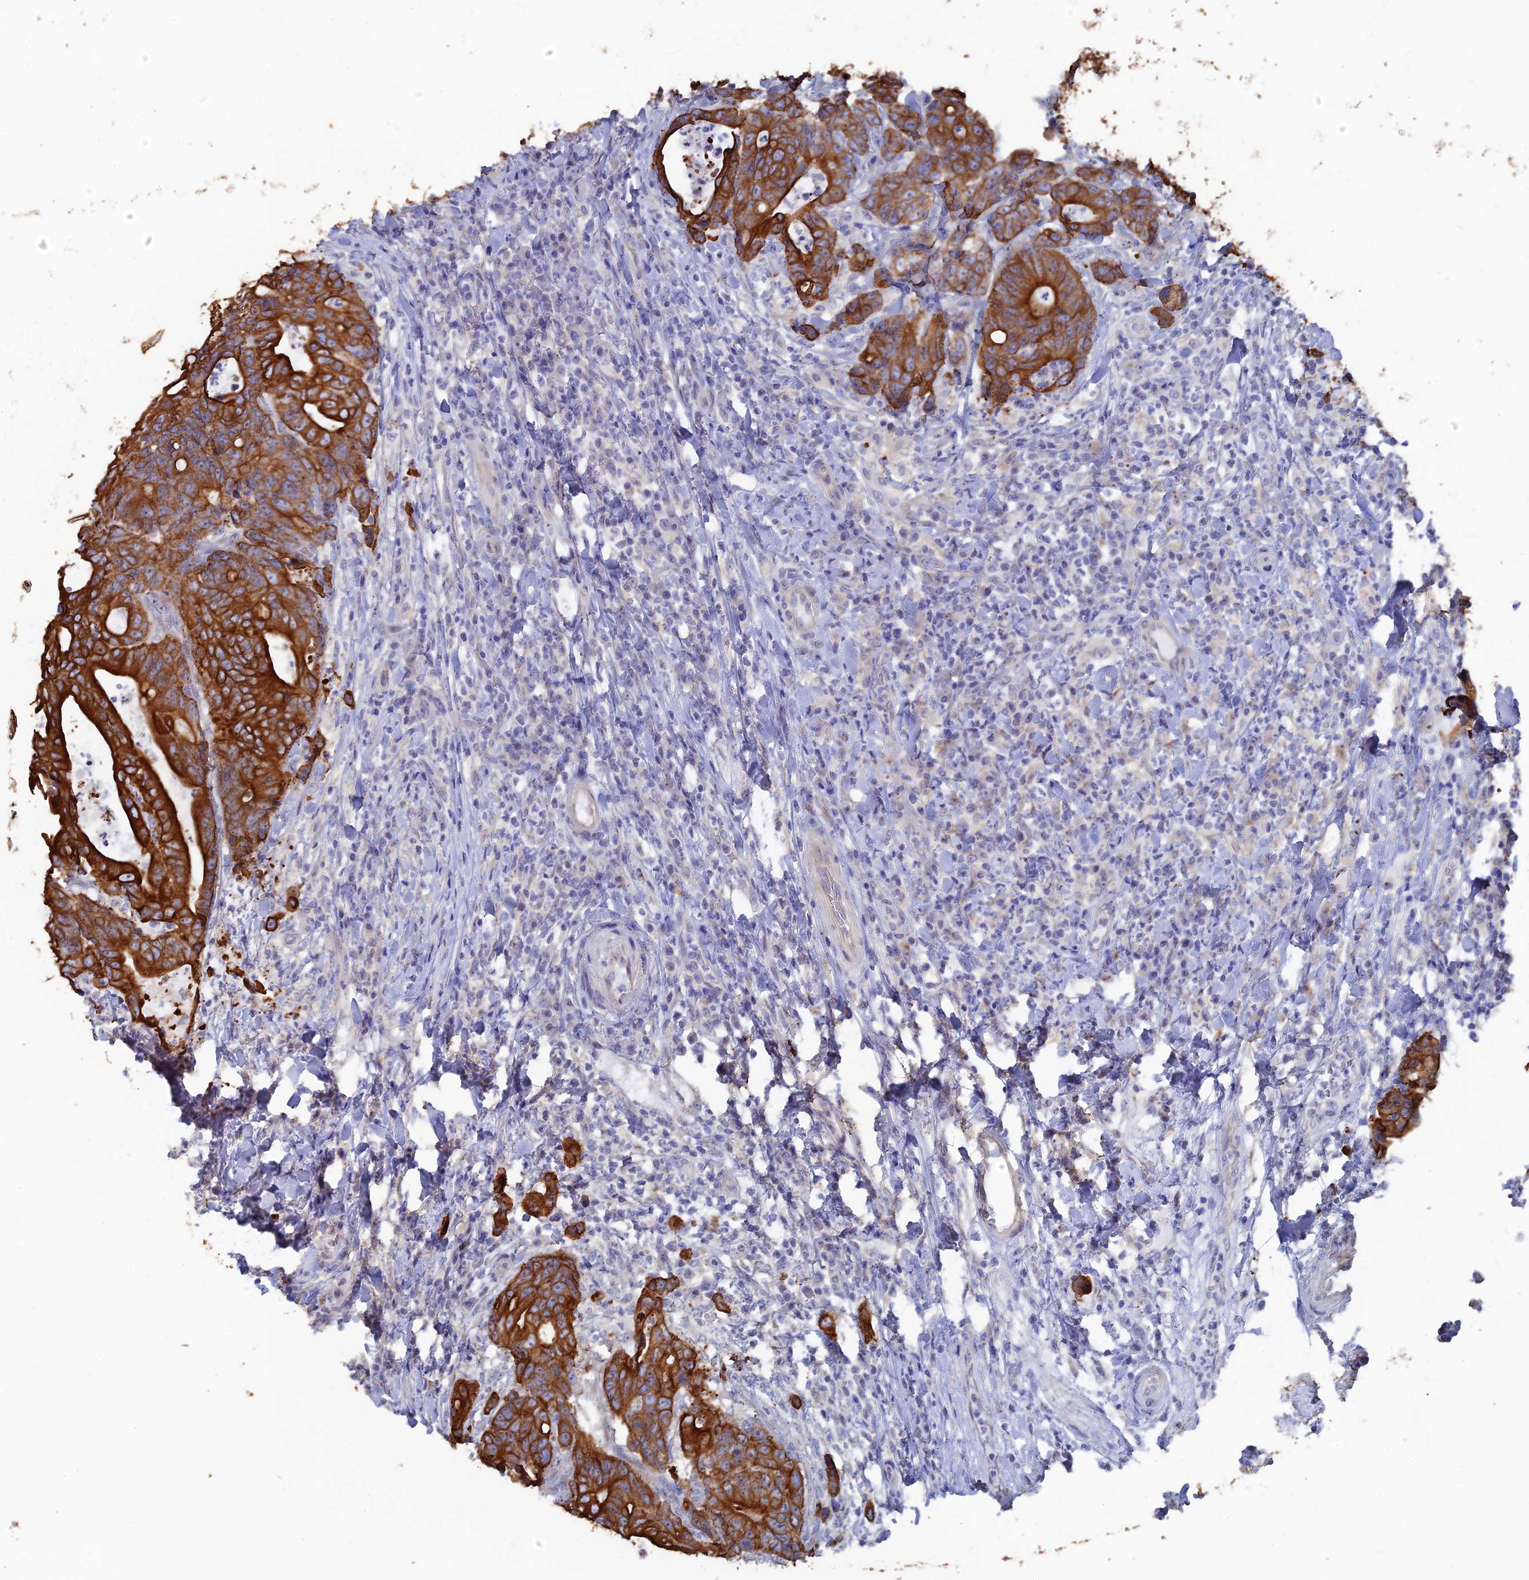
{"staining": {"intensity": "strong", "quantity": ">75%", "location": "cytoplasmic/membranous"}, "tissue": "colorectal cancer", "cell_type": "Tumor cells", "image_type": "cancer", "snomed": [{"axis": "morphology", "description": "Adenocarcinoma, NOS"}, {"axis": "topography", "description": "Colon"}], "caption": "A brown stain highlights strong cytoplasmic/membranous expression of a protein in colorectal cancer (adenocarcinoma) tumor cells. The protein is stained brown, and the nuclei are stained in blue (DAB (3,3'-diaminobenzidine) IHC with brightfield microscopy, high magnification).", "gene": "SRFBP1", "patient": {"sex": "female", "age": 82}}